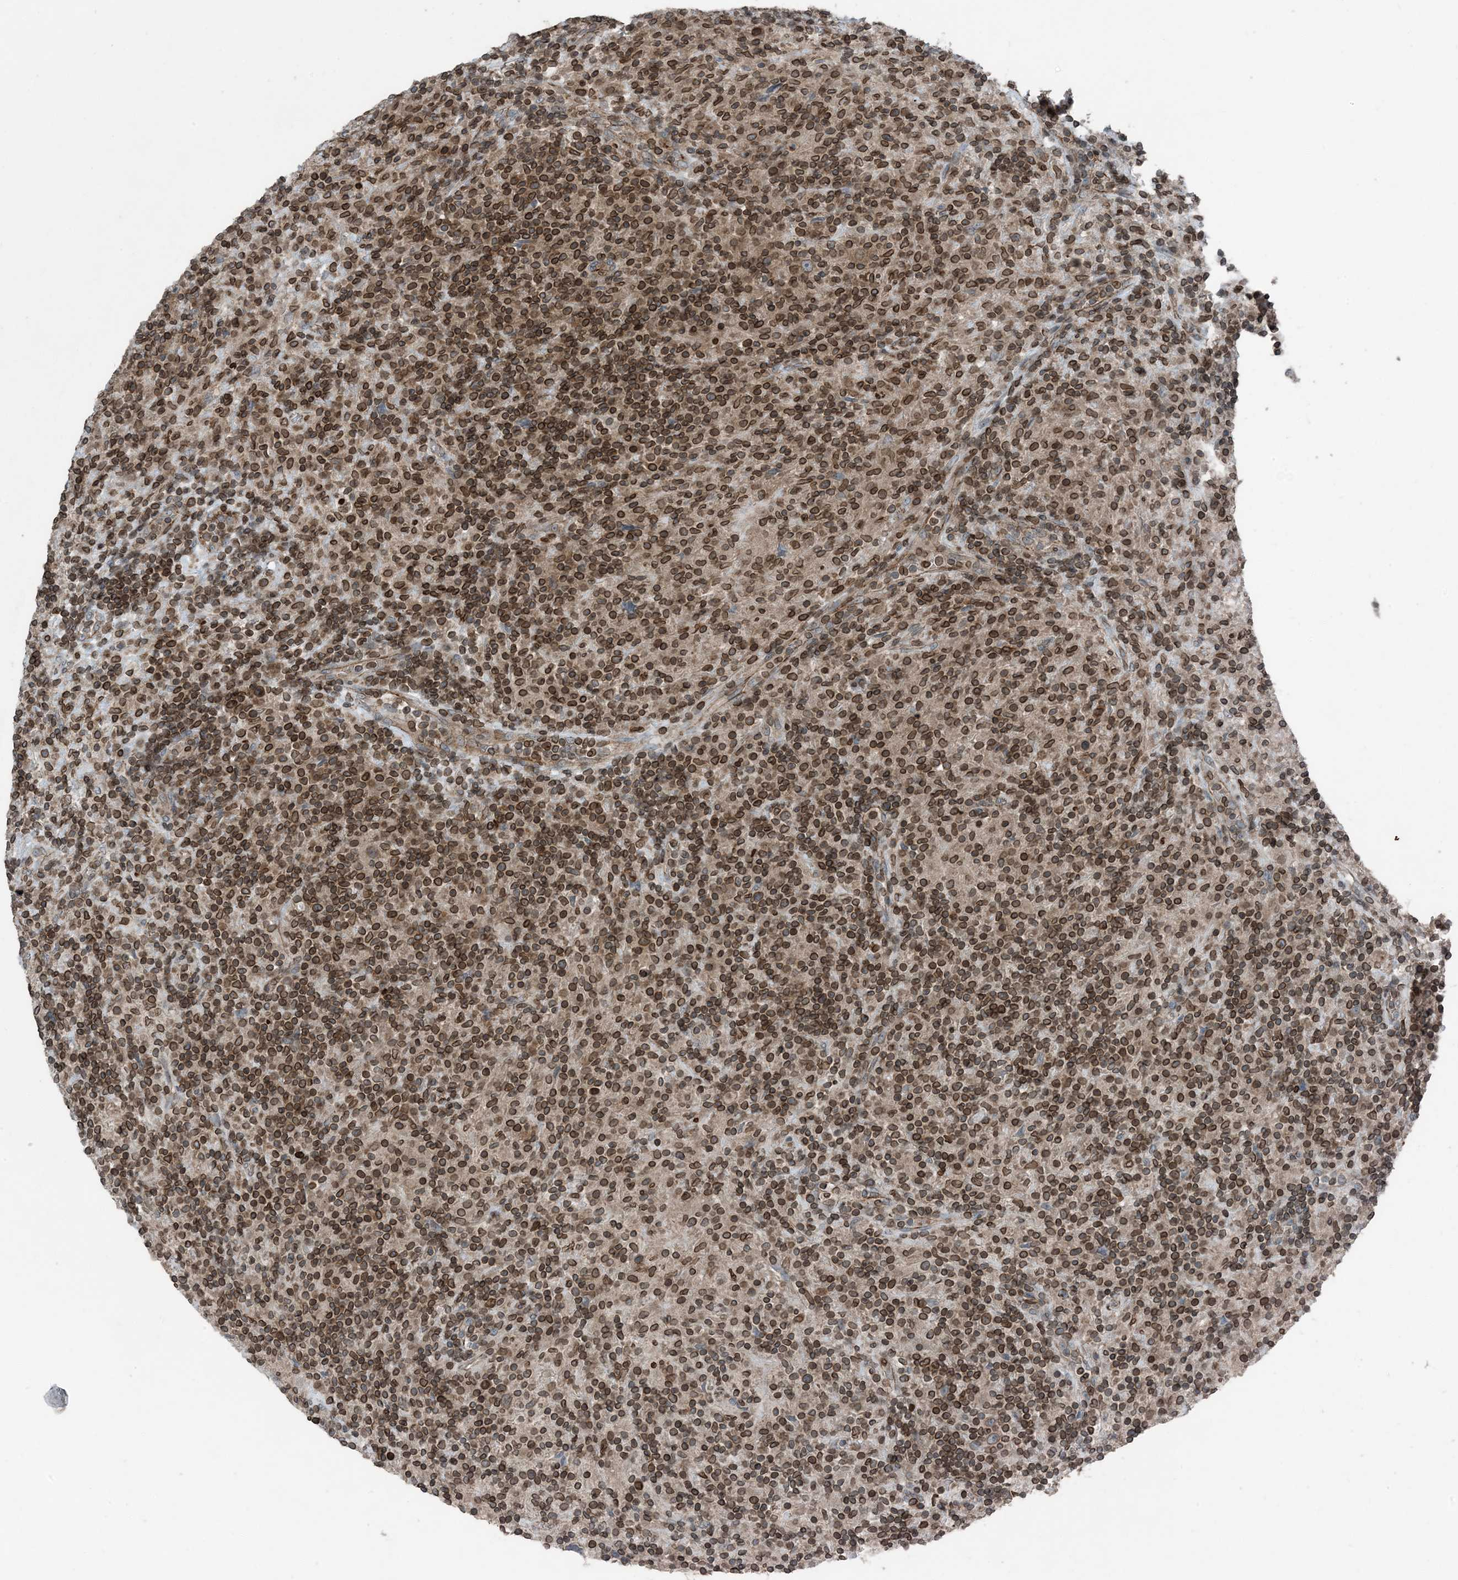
{"staining": {"intensity": "moderate", "quantity": ">75%", "location": "cytoplasmic/membranous,nuclear"}, "tissue": "lymphoma", "cell_type": "Tumor cells", "image_type": "cancer", "snomed": [{"axis": "morphology", "description": "Hodgkin's disease, NOS"}, {"axis": "topography", "description": "Lymph node"}], "caption": "Protein staining of lymphoma tissue reveals moderate cytoplasmic/membranous and nuclear staining in about >75% of tumor cells.", "gene": "ZFAND2B", "patient": {"sex": "male", "age": 70}}